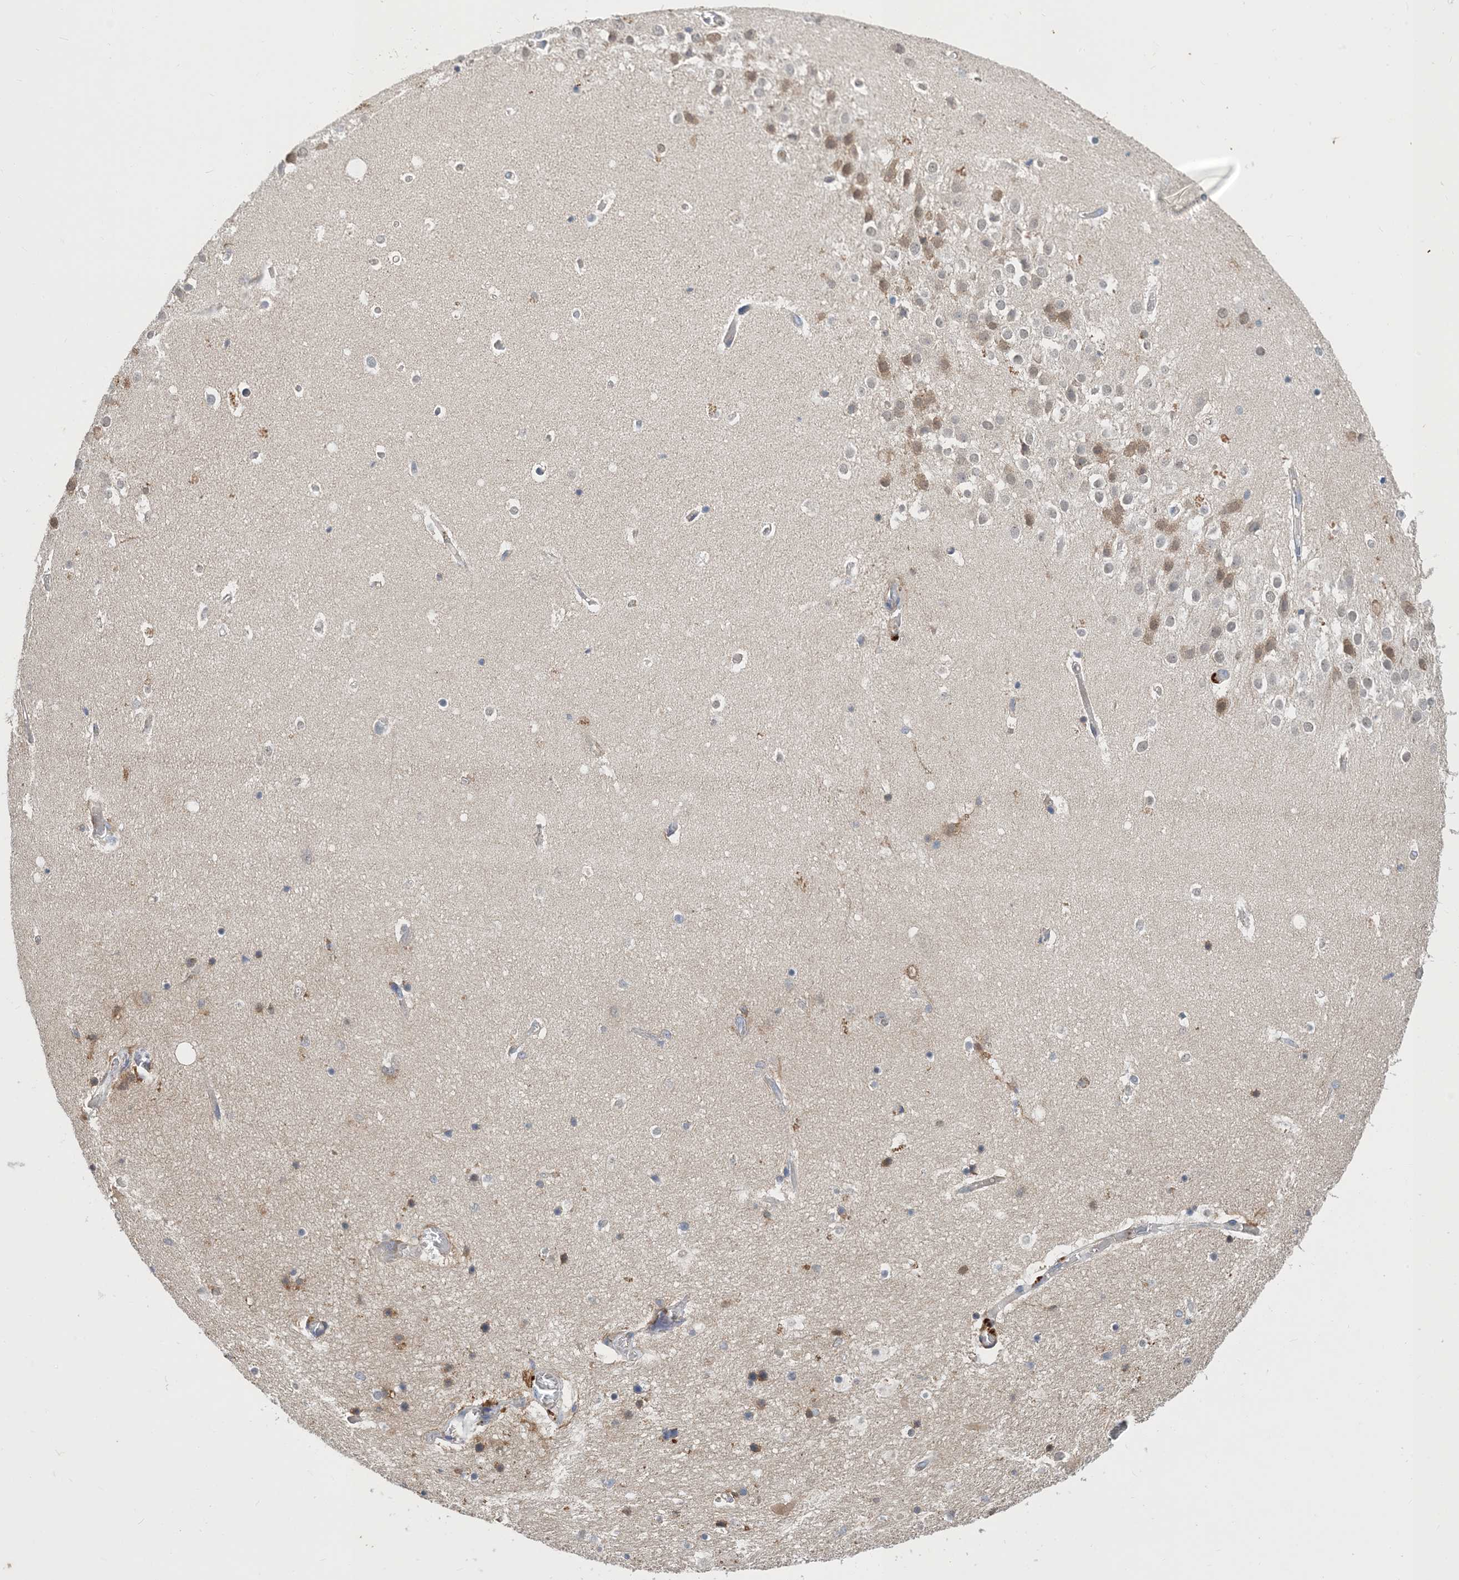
{"staining": {"intensity": "negative", "quantity": "none", "location": "none"}, "tissue": "hippocampus", "cell_type": "Glial cells", "image_type": "normal", "snomed": [{"axis": "morphology", "description": "Normal tissue, NOS"}, {"axis": "topography", "description": "Hippocampus"}], "caption": "Glial cells show no significant staining in normal hippocampus. (Brightfield microscopy of DAB IHC at high magnification).", "gene": "STK19", "patient": {"sex": "female", "age": 52}}